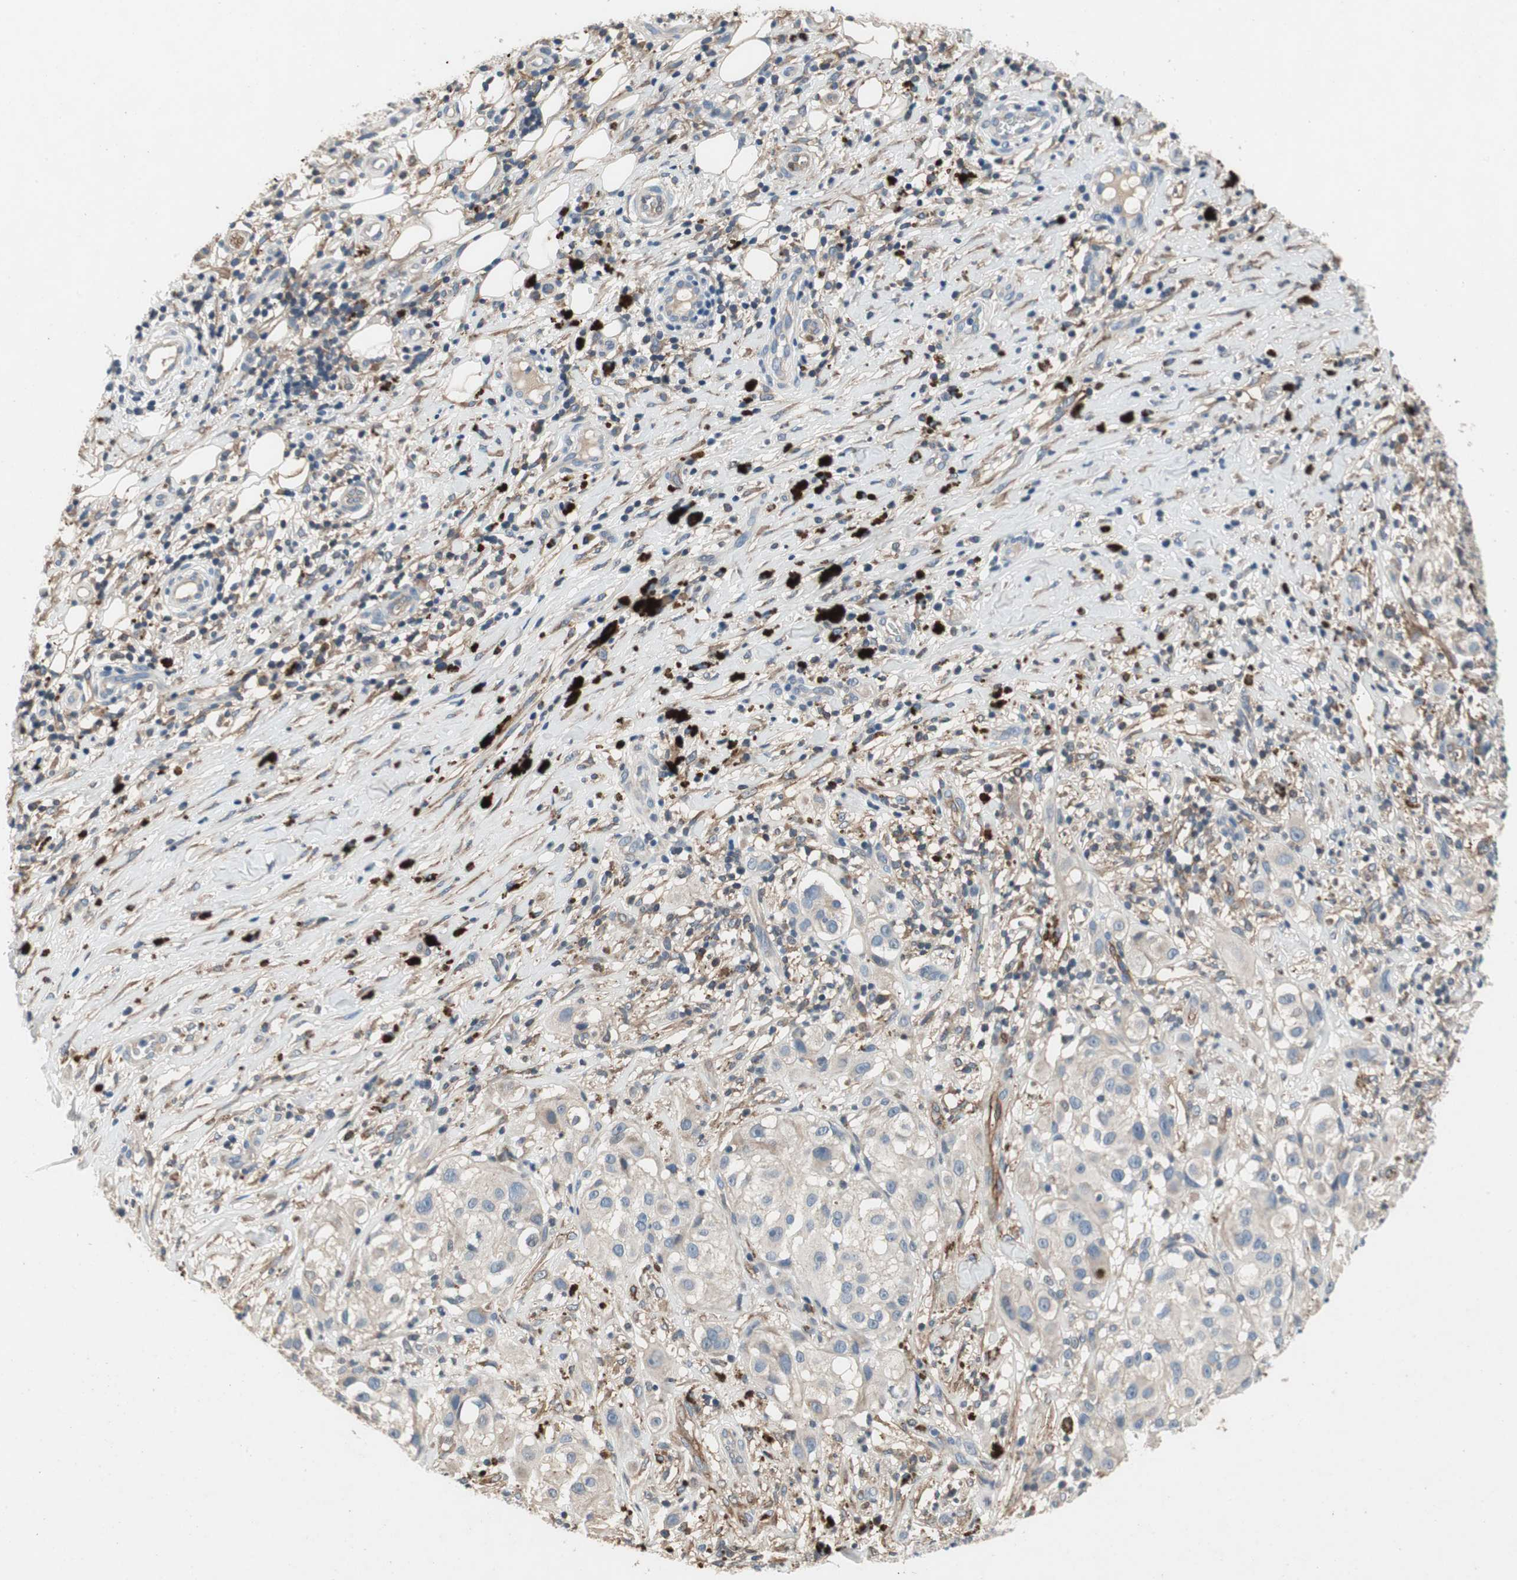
{"staining": {"intensity": "negative", "quantity": "none", "location": "none"}, "tissue": "melanoma", "cell_type": "Tumor cells", "image_type": "cancer", "snomed": [{"axis": "morphology", "description": "Necrosis, NOS"}, {"axis": "morphology", "description": "Malignant melanoma, NOS"}, {"axis": "topography", "description": "Skin"}], "caption": "Immunohistochemistry (IHC) of melanoma exhibits no positivity in tumor cells.", "gene": "ALPL", "patient": {"sex": "female", "age": 87}}